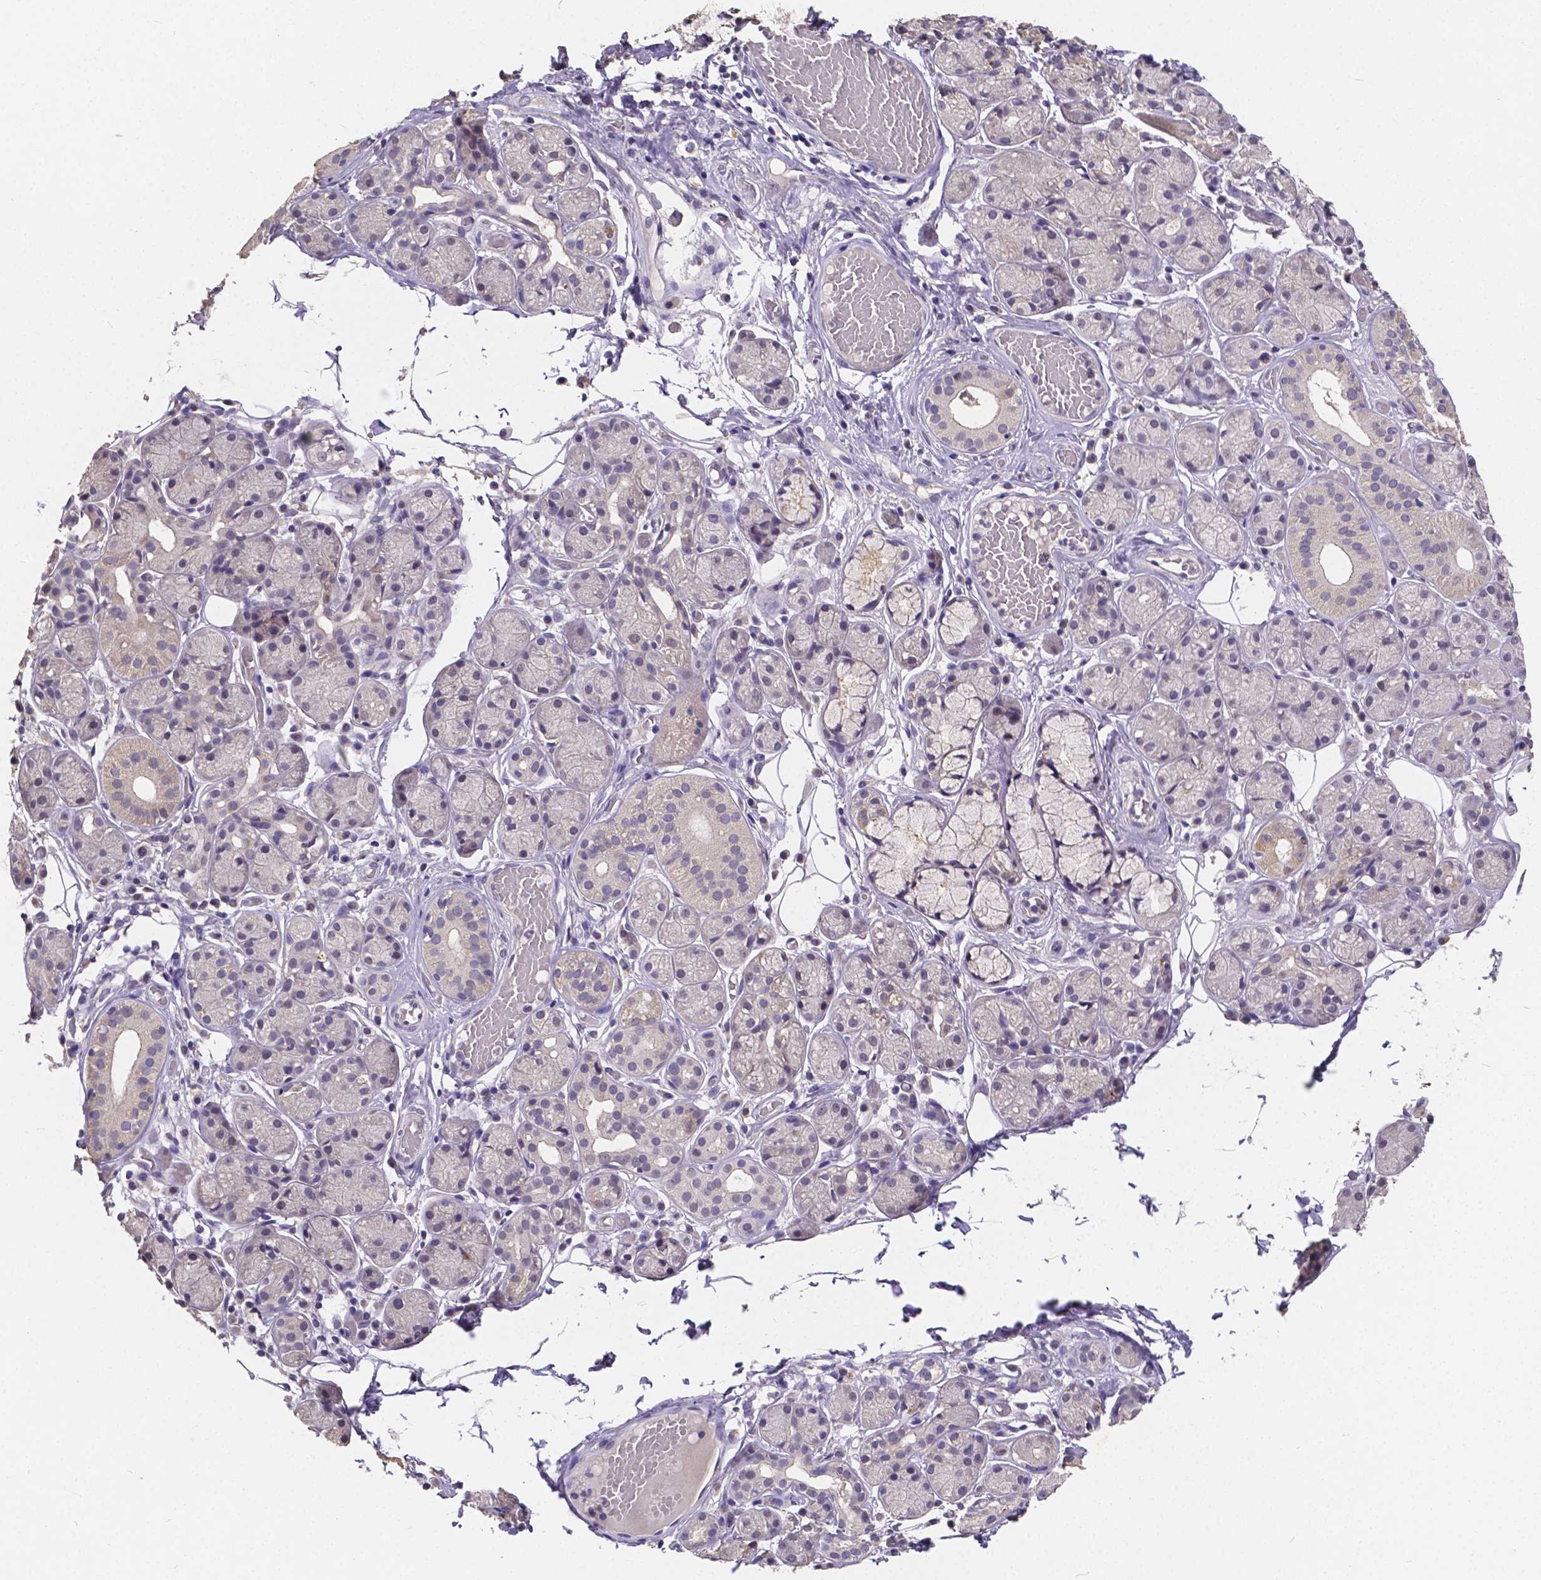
{"staining": {"intensity": "negative", "quantity": "none", "location": "none"}, "tissue": "salivary gland", "cell_type": "Glandular cells", "image_type": "normal", "snomed": [{"axis": "morphology", "description": "Normal tissue, NOS"}, {"axis": "topography", "description": "Salivary gland"}, {"axis": "topography", "description": "Peripheral nerve tissue"}], "caption": "There is no significant staining in glandular cells of salivary gland. (Stains: DAB immunohistochemistry with hematoxylin counter stain, Microscopy: brightfield microscopy at high magnification).", "gene": "CTNNA2", "patient": {"sex": "male", "age": 71}}